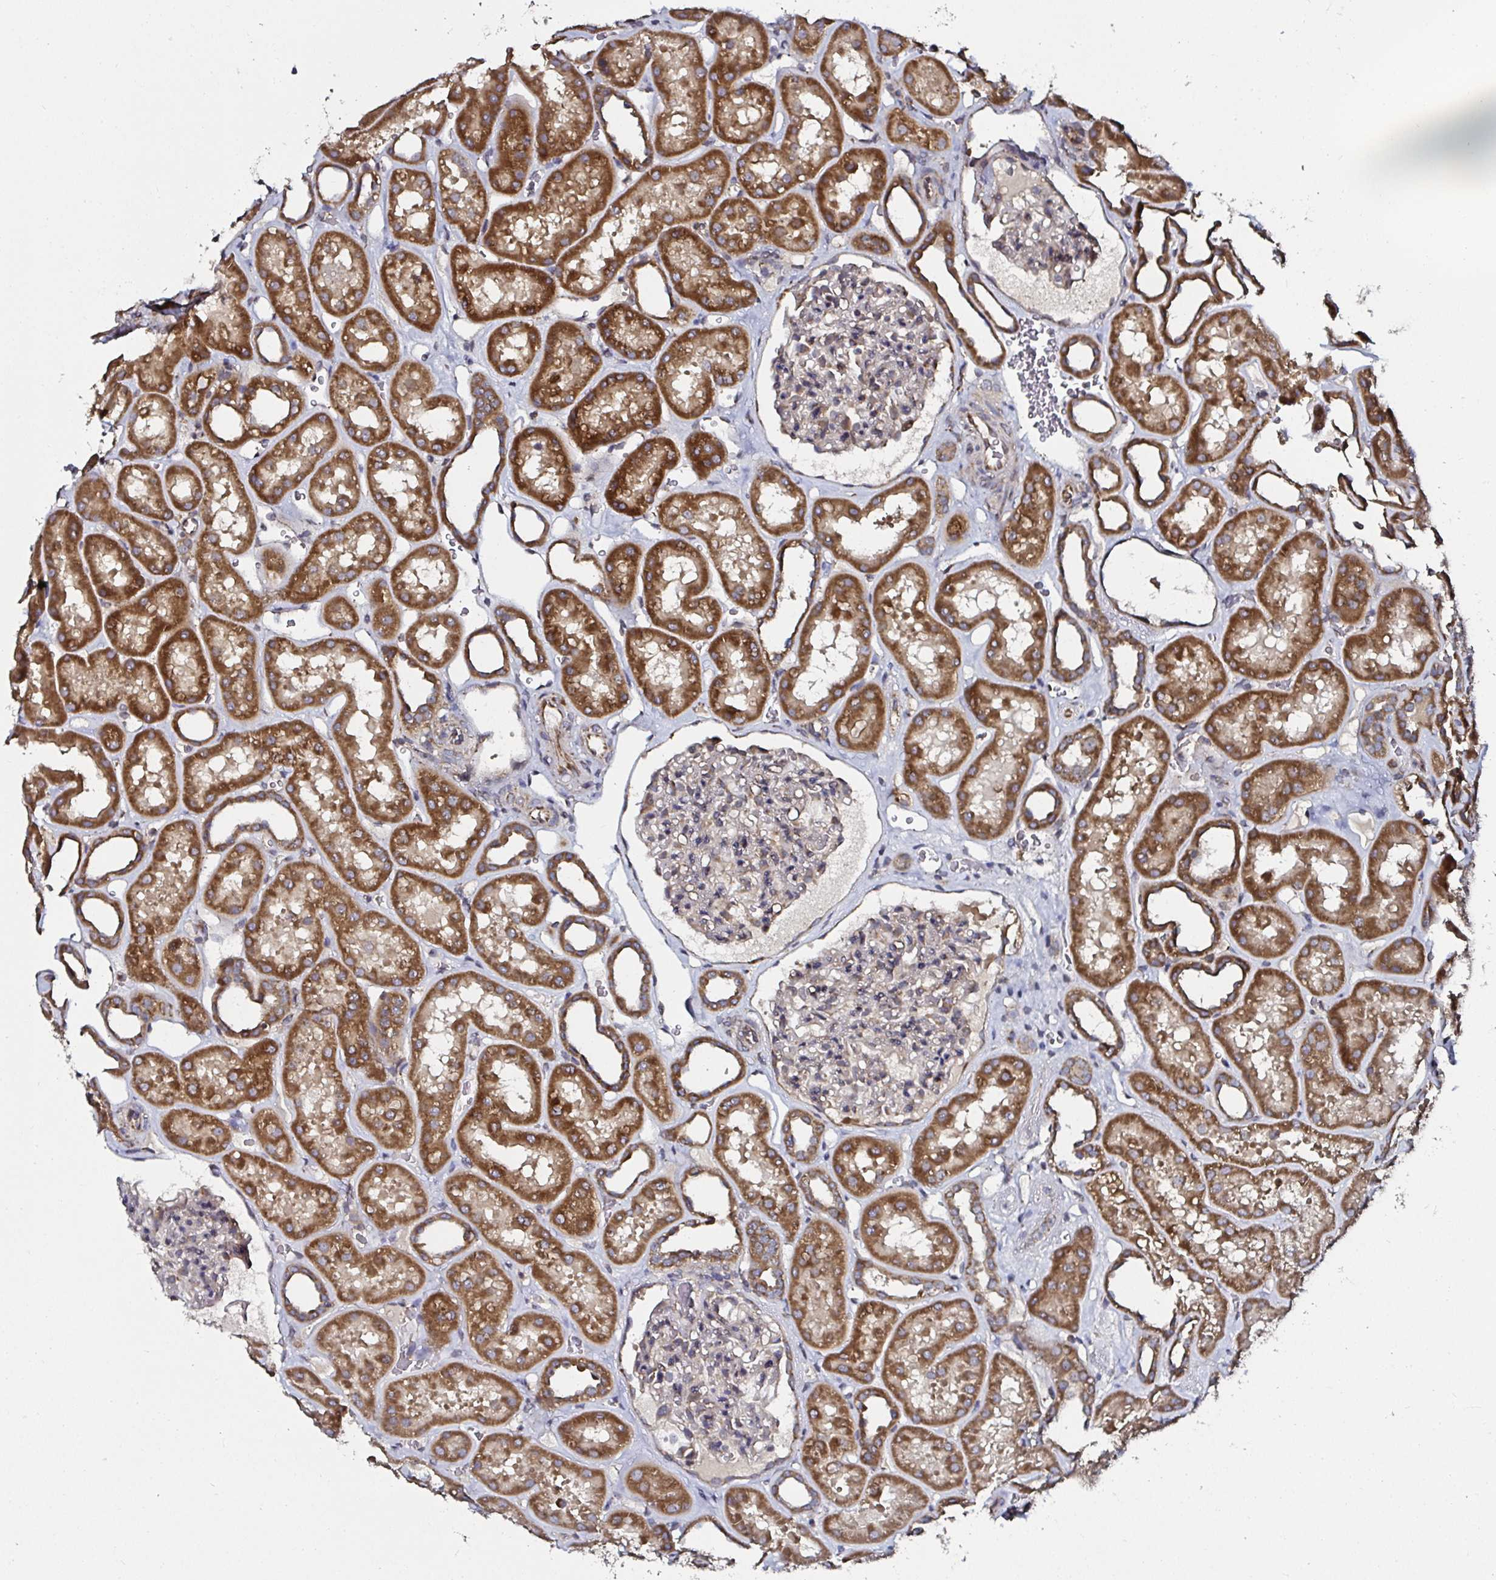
{"staining": {"intensity": "moderate", "quantity": "<25%", "location": "cytoplasmic/membranous"}, "tissue": "kidney", "cell_type": "Cells in glomeruli", "image_type": "normal", "snomed": [{"axis": "morphology", "description": "Normal tissue, NOS"}, {"axis": "topography", "description": "Kidney"}], "caption": "IHC of unremarkable human kidney exhibits low levels of moderate cytoplasmic/membranous staining in approximately <25% of cells in glomeruli.", "gene": "ATAD3A", "patient": {"sex": "female", "age": 41}}